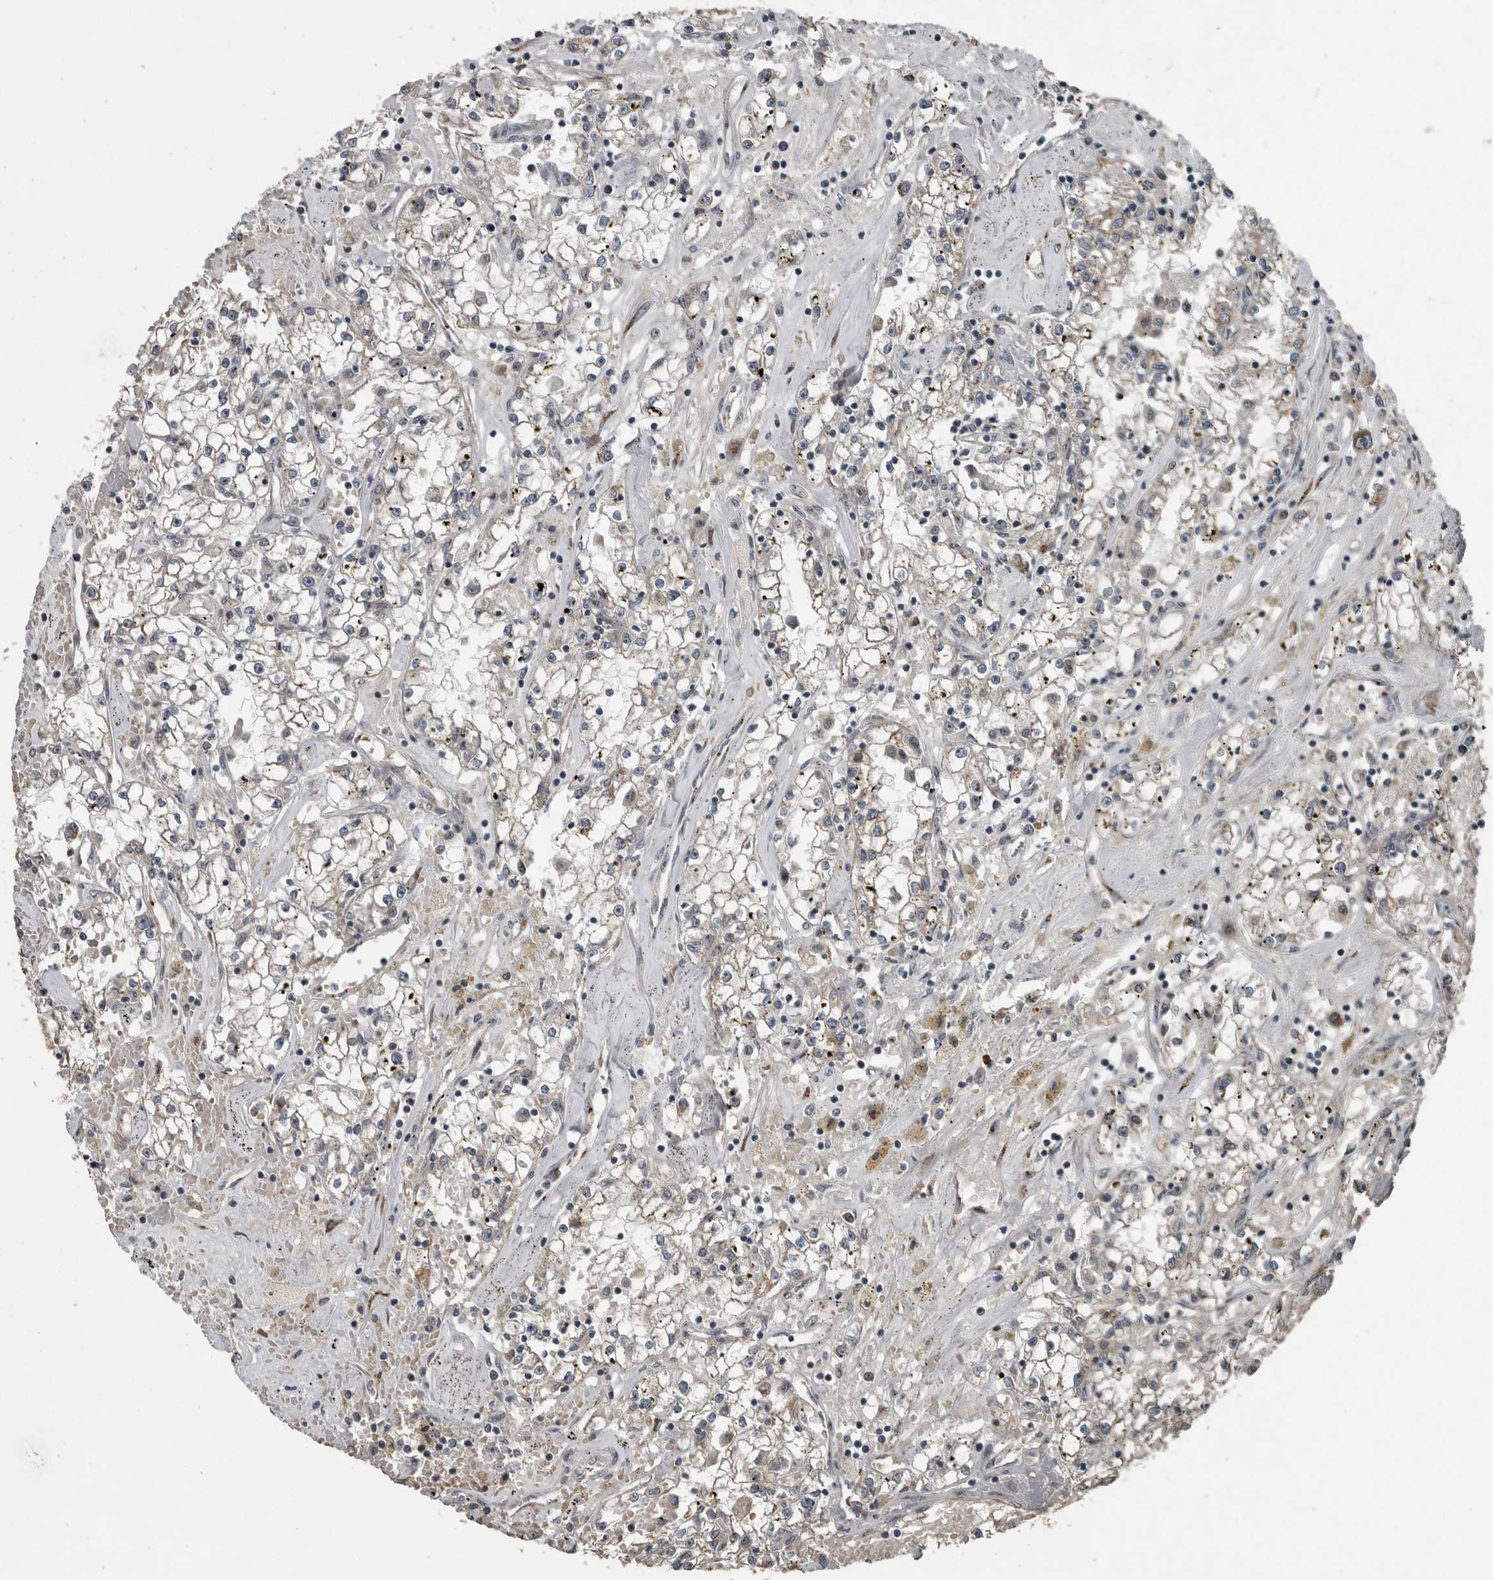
{"staining": {"intensity": "weak", "quantity": "<25%", "location": "cytoplasmic/membranous"}, "tissue": "renal cancer", "cell_type": "Tumor cells", "image_type": "cancer", "snomed": [{"axis": "morphology", "description": "Adenocarcinoma, NOS"}, {"axis": "topography", "description": "Kidney"}], "caption": "The image exhibits no staining of tumor cells in renal cancer (adenocarcinoma).", "gene": "ZNF345", "patient": {"sex": "male", "age": 56}}